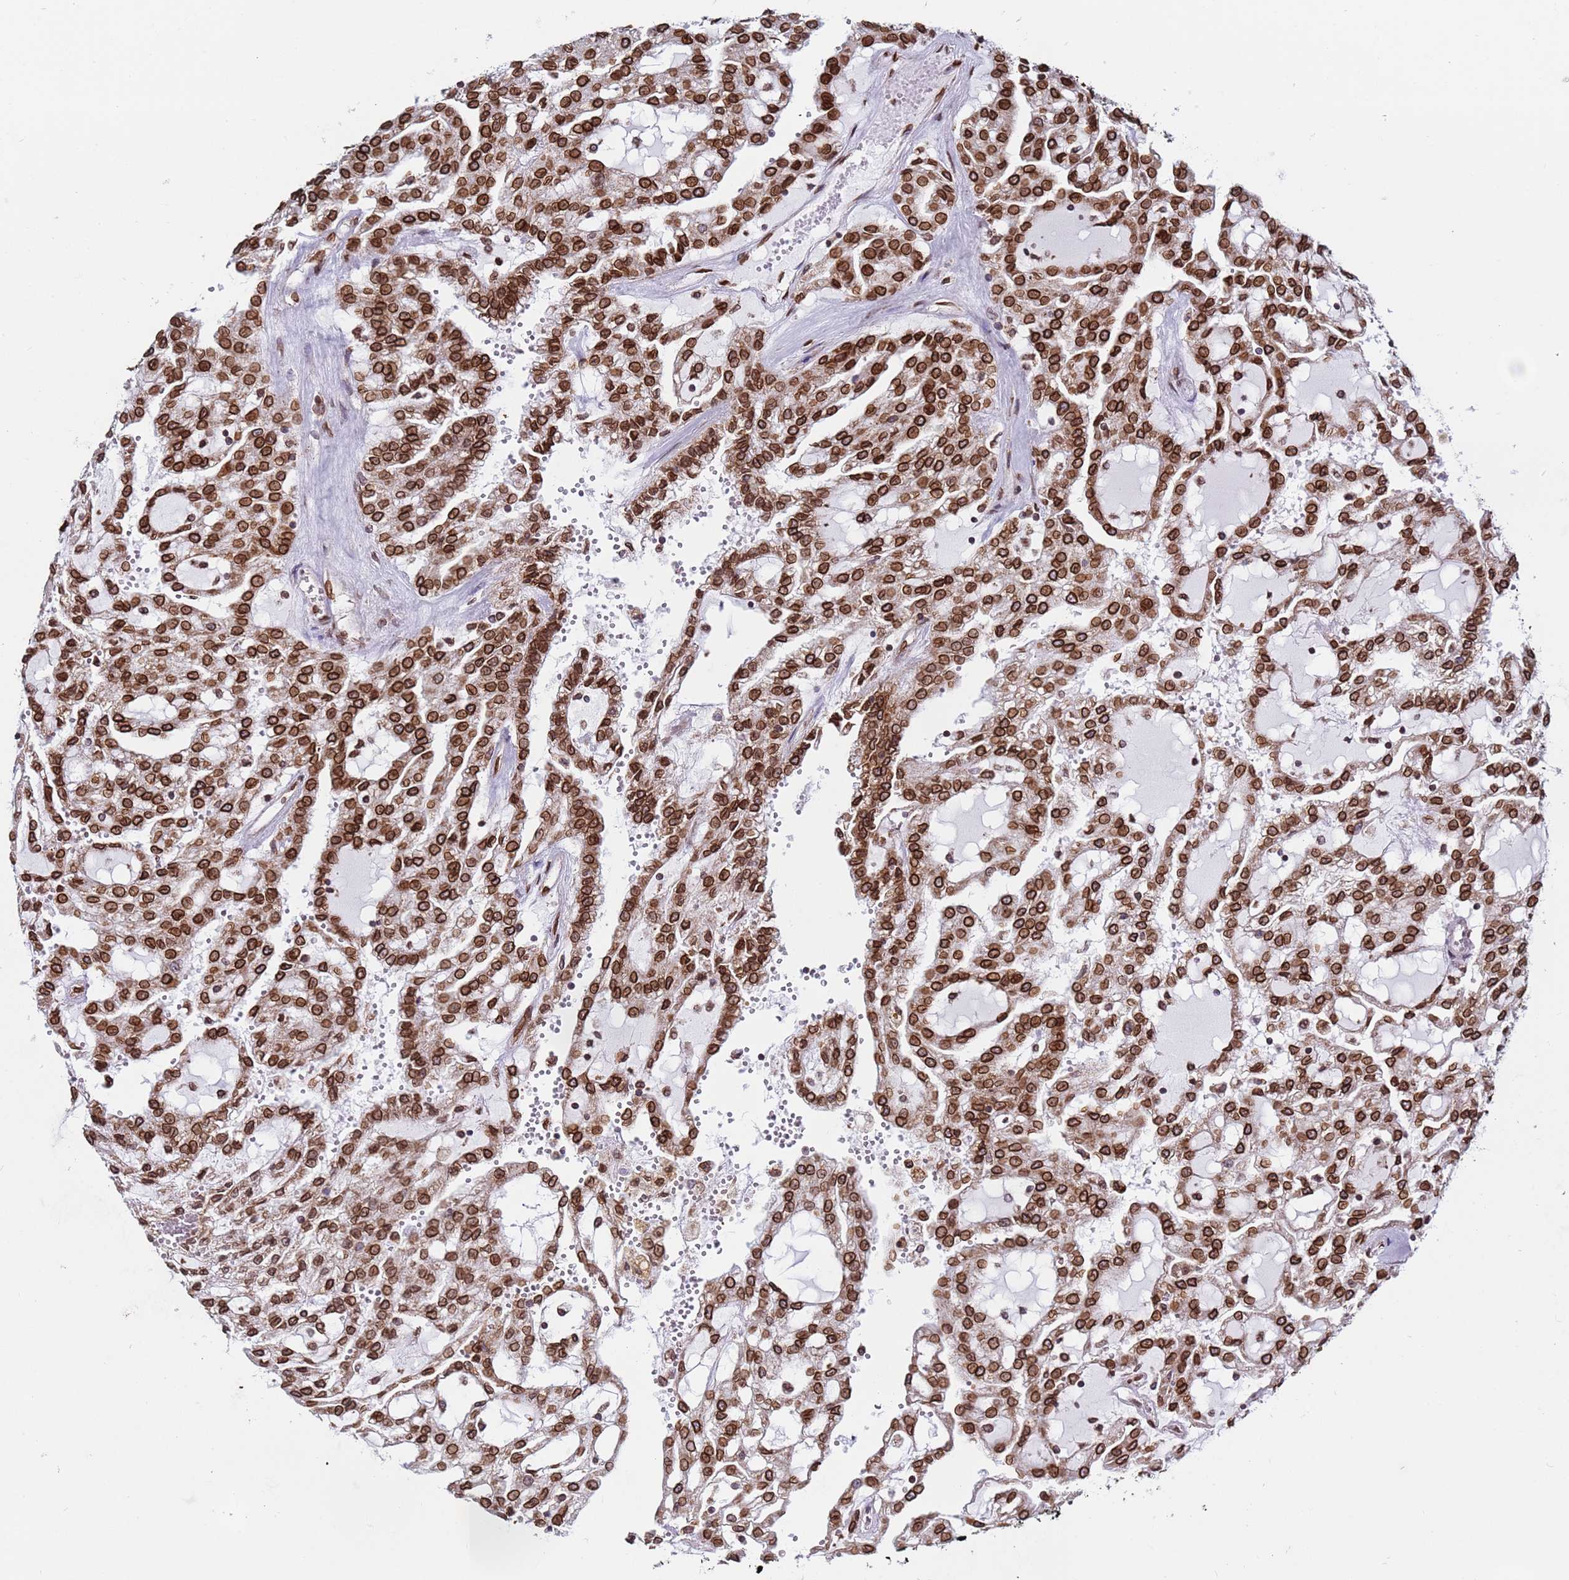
{"staining": {"intensity": "strong", "quantity": ">75%", "location": "cytoplasmic/membranous,nuclear"}, "tissue": "renal cancer", "cell_type": "Tumor cells", "image_type": "cancer", "snomed": [{"axis": "morphology", "description": "Adenocarcinoma, NOS"}, {"axis": "topography", "description": "Kidney"}], "caption": "Immunohistochemical staining of renal adenocarcinoma reveals high levels of strong cytoplasmic/membranous and nuclear protein expression in approximately >75% of tumor cells.", "gene": "TOR1AIP1", "patient": {"sex": "male", "age": 63}}